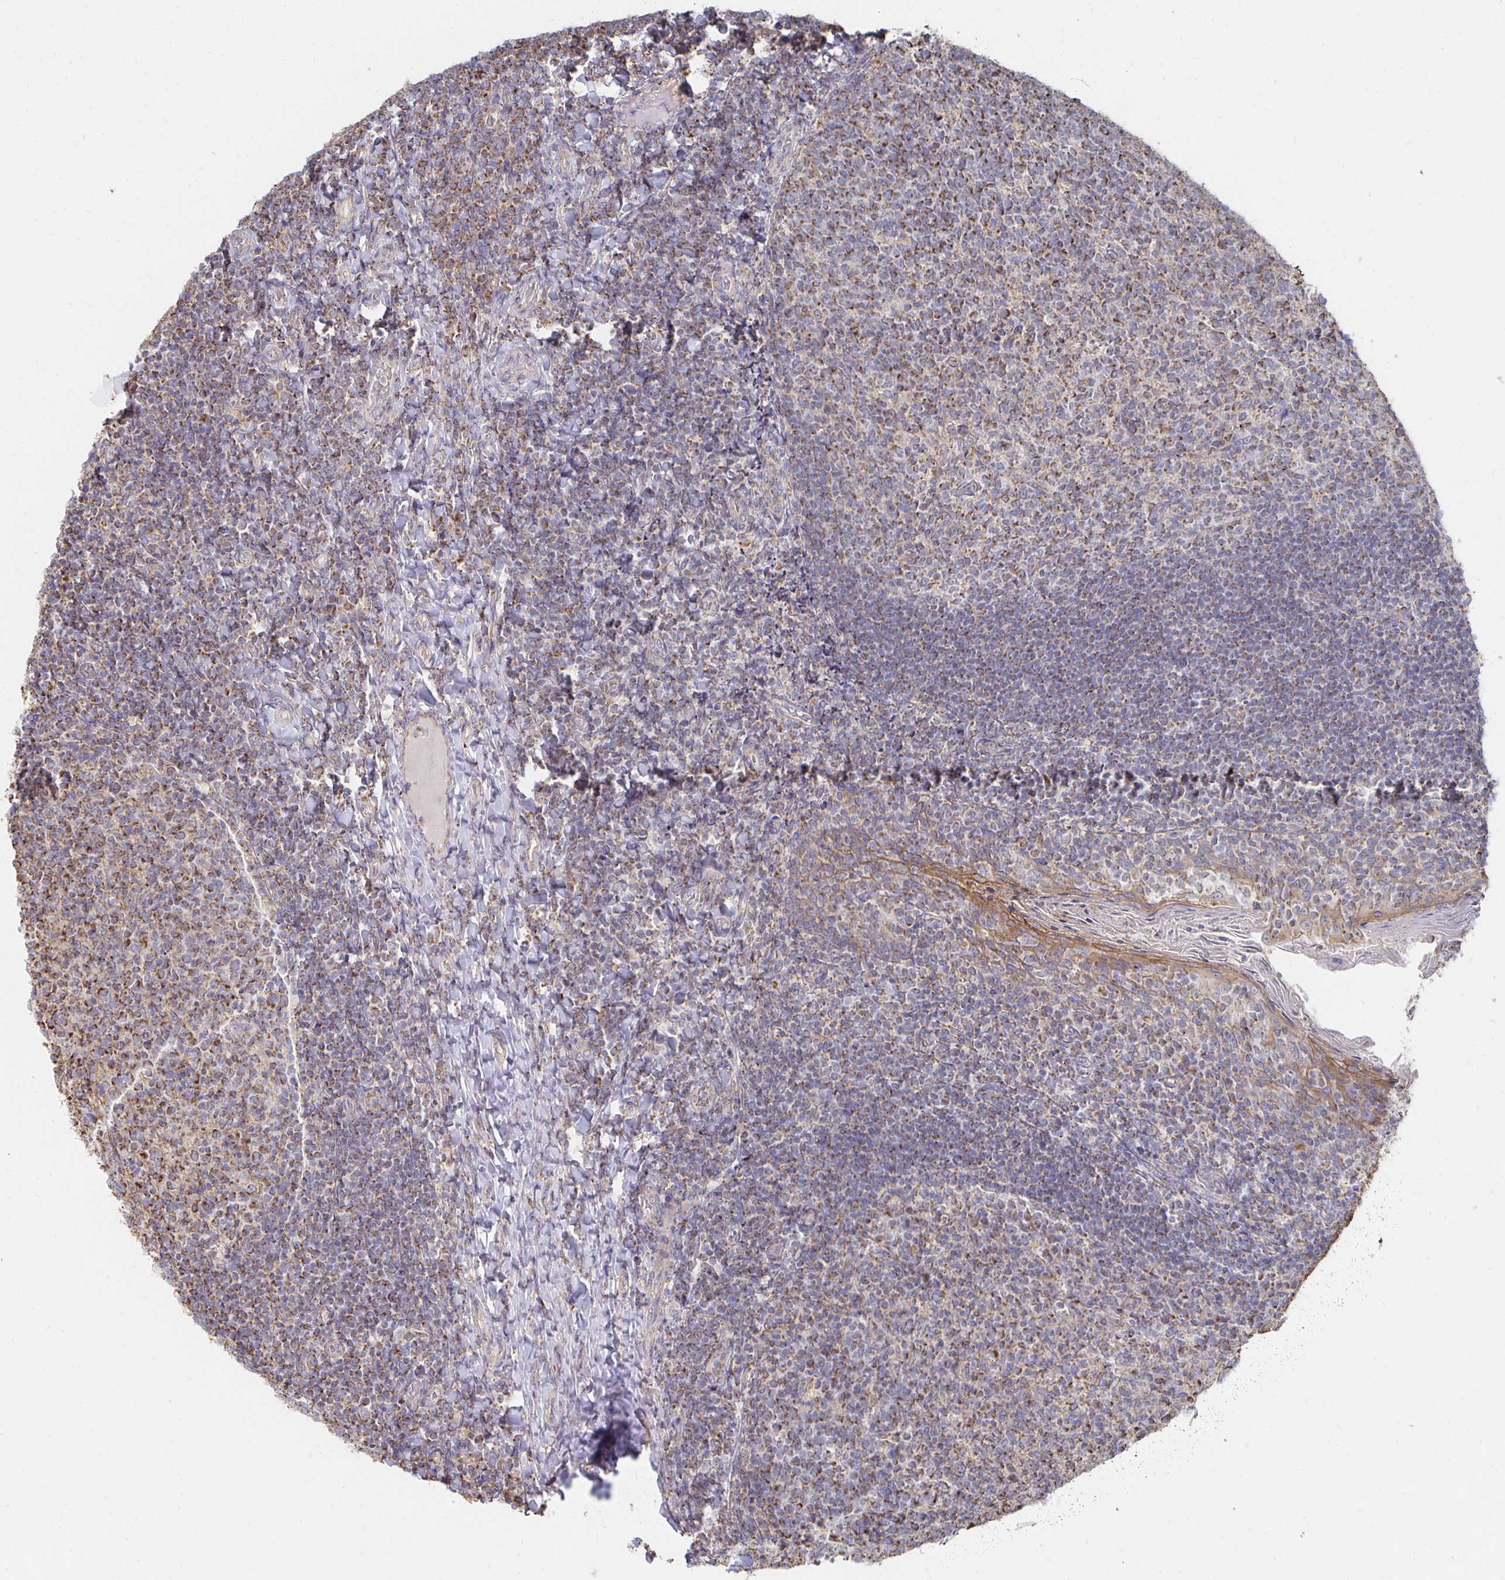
{"staining": {"intensity": "moderate", "quantity": "25%-75%", "location": "cytoplasmic/membranous"}, "tissue": "tonsil", "cell_type": "Germinal center cells", "image_type": "normal", "snomed": [{"axis": "morphology", "description": "Normal tissue, NOS"}, {"axis": "topography", "description": "Tonsil"}], "caption": "Immunohistochemical staining of benign tonsil reveals medium levels of moderate cytoplasmic/membranous positivity in about 25%-75% of germinal center cells. (DAB (3,3'-diaminobenzidine) = brown stain, brightfield microscopy at high magnification).", "gene": "NKX2", "patient": {"sex": "female", "age": 10}}